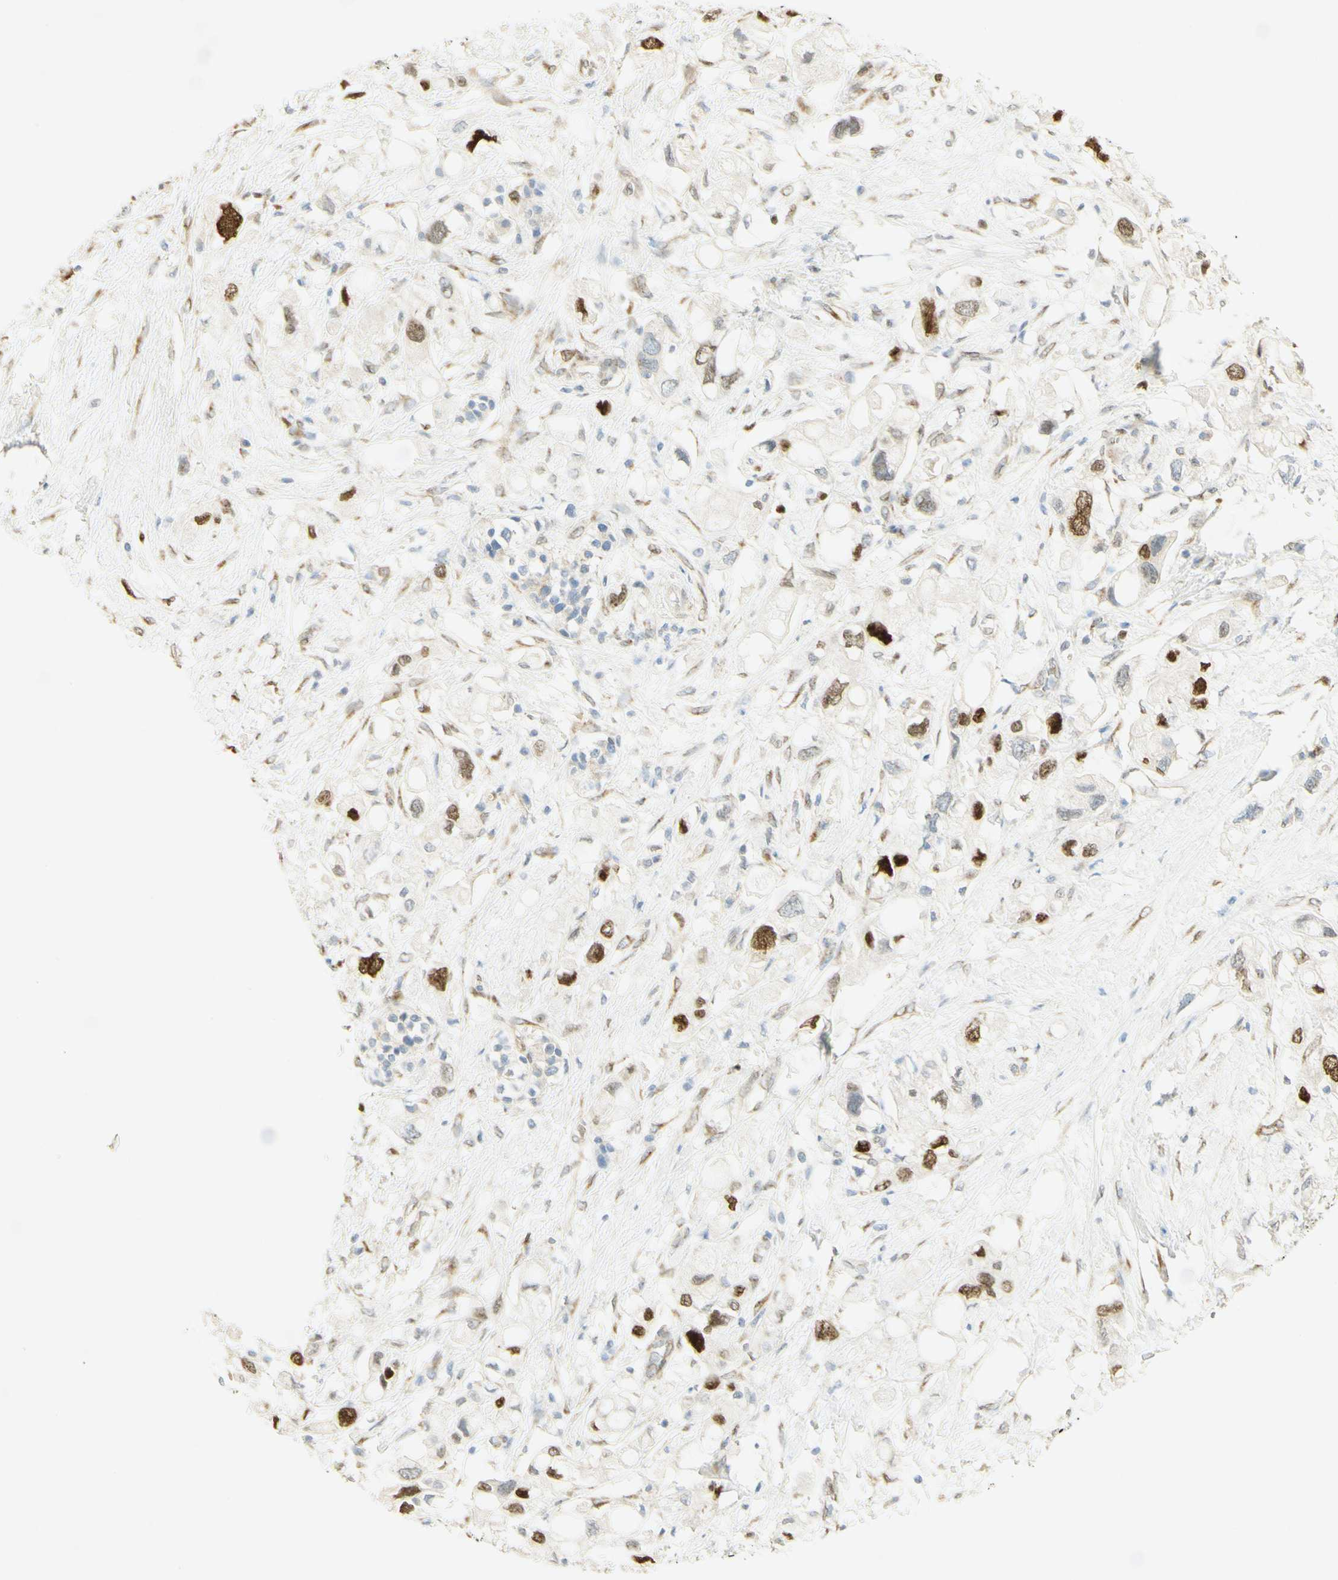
{"staining": {"intensity": "strong", "quantity": "25%-75%", "location": "nuclear"}, "tissue": "pancreatic cancer", "cell_type": "Tumor cells", "image_type": "cancer", "snomed": [{"axis": "morphology", "description": "Adenocarcinoma, NOS"}, {"axis": "topography", "description": "Pancreas"}], "caption": "Pancreatic cancer tissue shows strong nuclear staining in about 25%-75% of tumor cells (DAB (3,3'-diaminobenzidine) = brown stain, brightfield microscopy at high magnification).", "gene": "E2F1", "patient": {"sex": "female", "age": 56}}